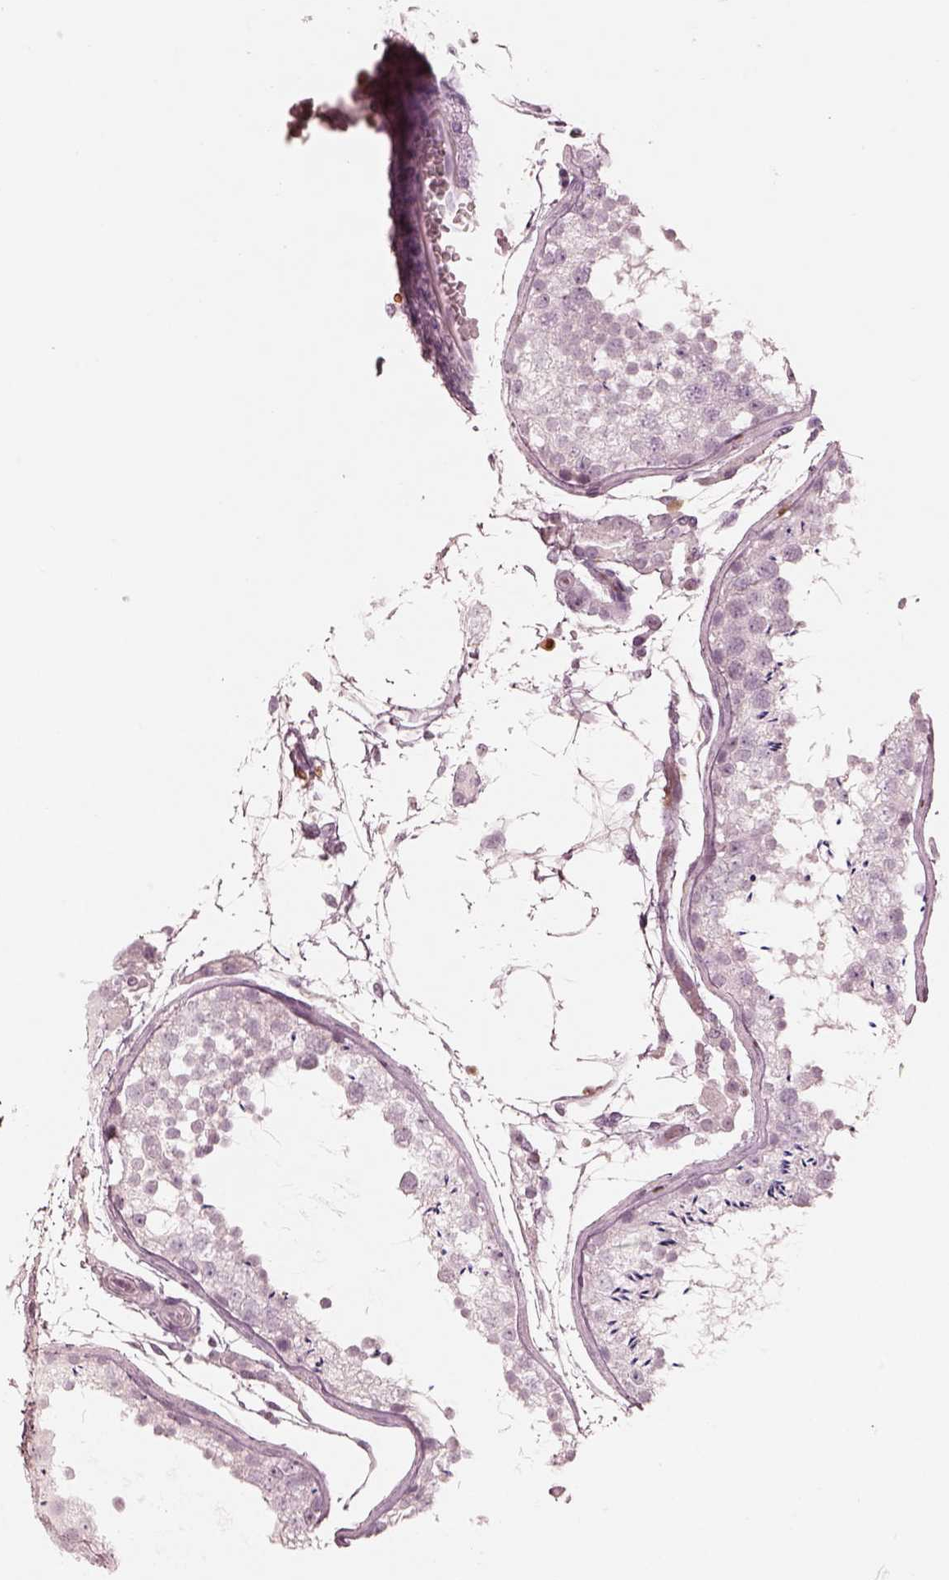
{"staining": {"intensity": "negative", "quantity": "none", "location": "none"}, "tissue": "testis", "cell_type": "Cells in seminiferous ducts", "image_type": "normal", "snomed": [{"axis": "morphology", "description": "Normal tissue, NOS"}, {"axis": "topography", "description": "Testis"}], "caption": "The image displays no staining of cells in seminiferous ducts in normal testis. (DAB (3,3'-diaminobenzidine) immunohistochemistry (IHC) with hematoxylin counter stain).", "gene": "ALOX5", "patient": {"sex": "male", "age": 29}}